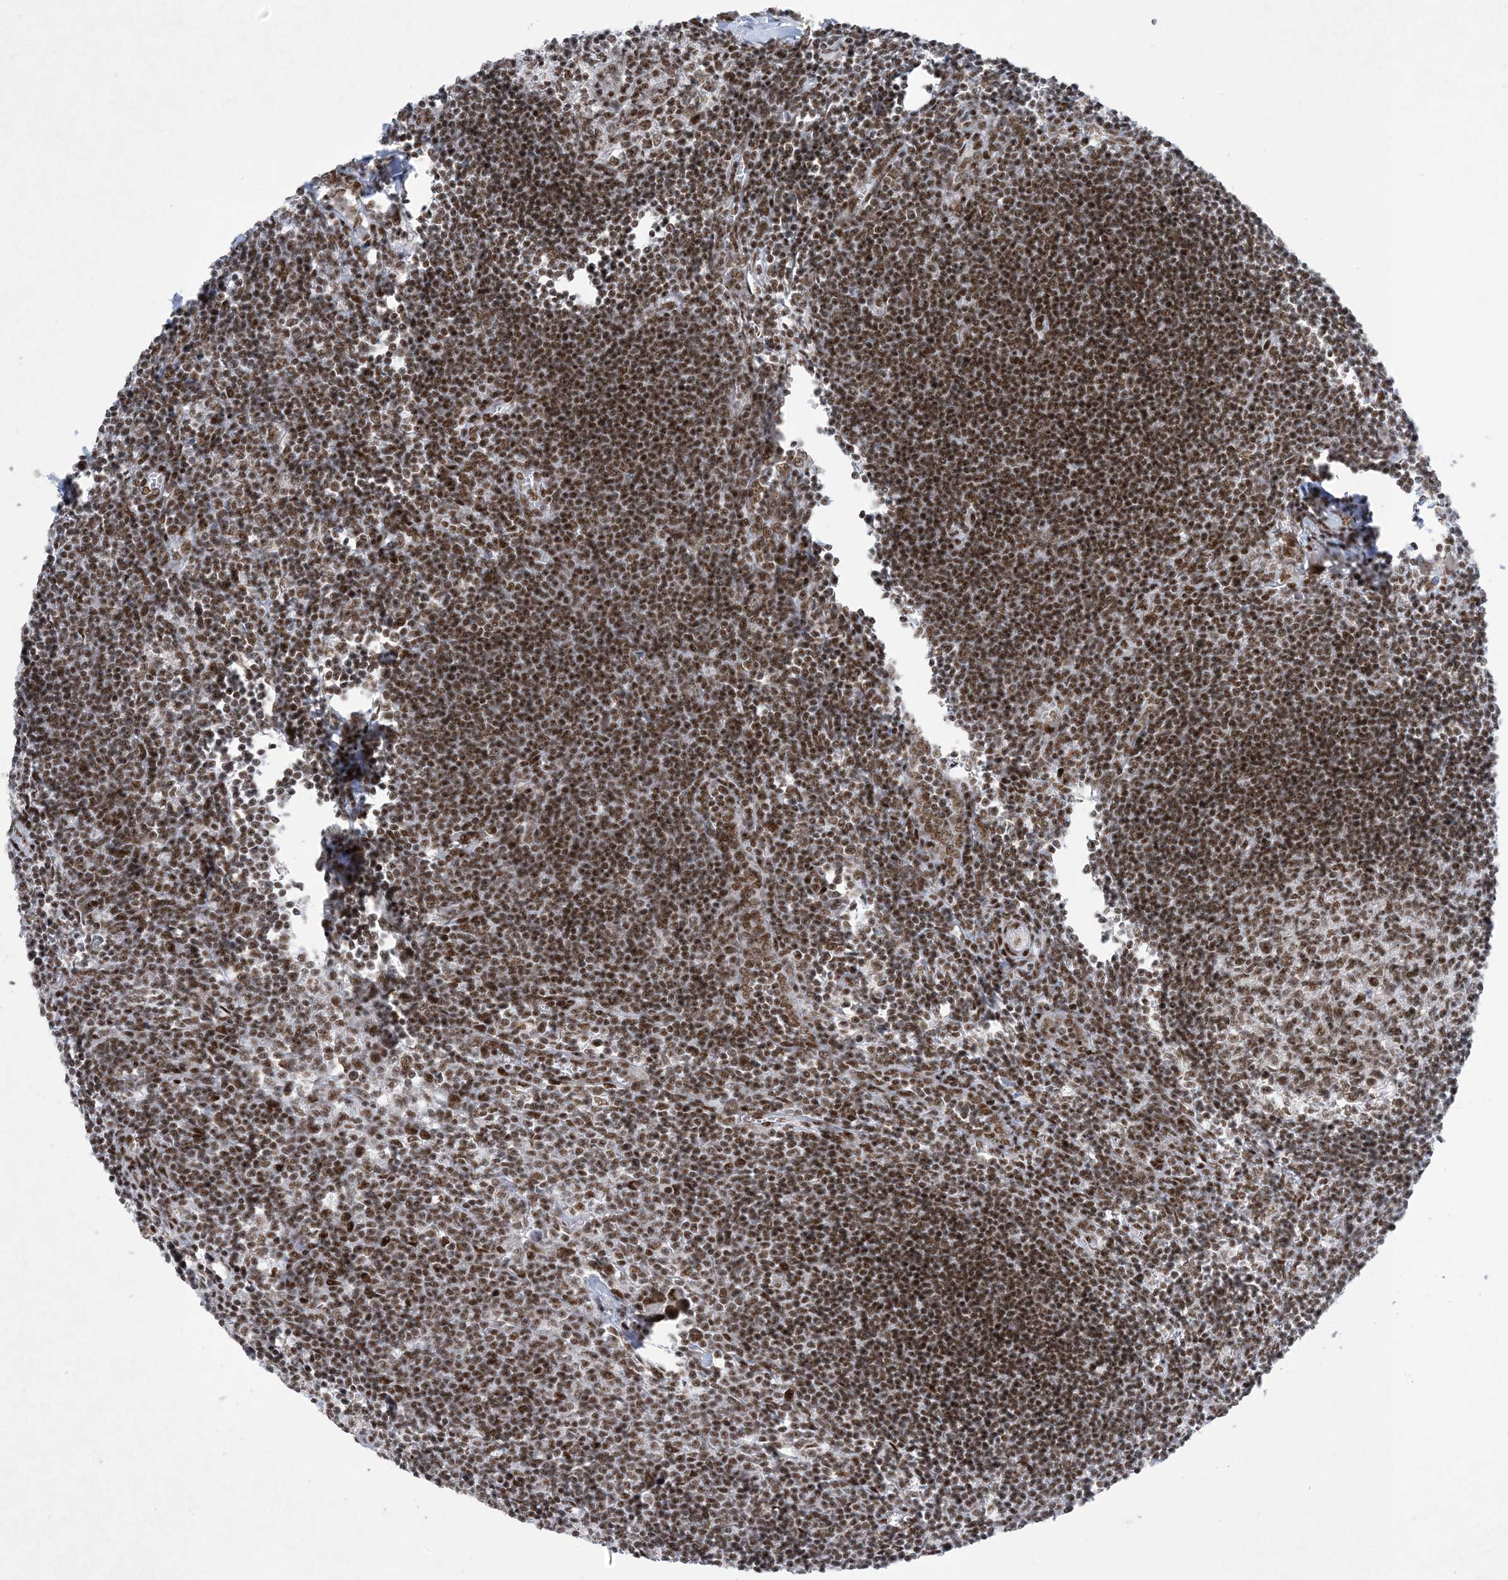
{"staining": {"intensity": "moderate", "quantity": ">75%", "location": "nuclear"}, "tissue": "lymph node", "cell_type": "Germinal center cells", "image_type": "normal", "snomed": [{"axis": "morphology", "description": "Normal tissue, NOS"}, {"axis": "morphology", "description": "Malignant melanoma, Metastatic site"}, {"axis": "topography", "description": "Lymph node"}], "caption": "Immunohistochemical staining of normal human lymph node exhibits moderate nuclear protein expression in approximately >75% of germinal center cells.", "gene": "PKNOX2", "patient": {"sex": "male", "age": 41}}